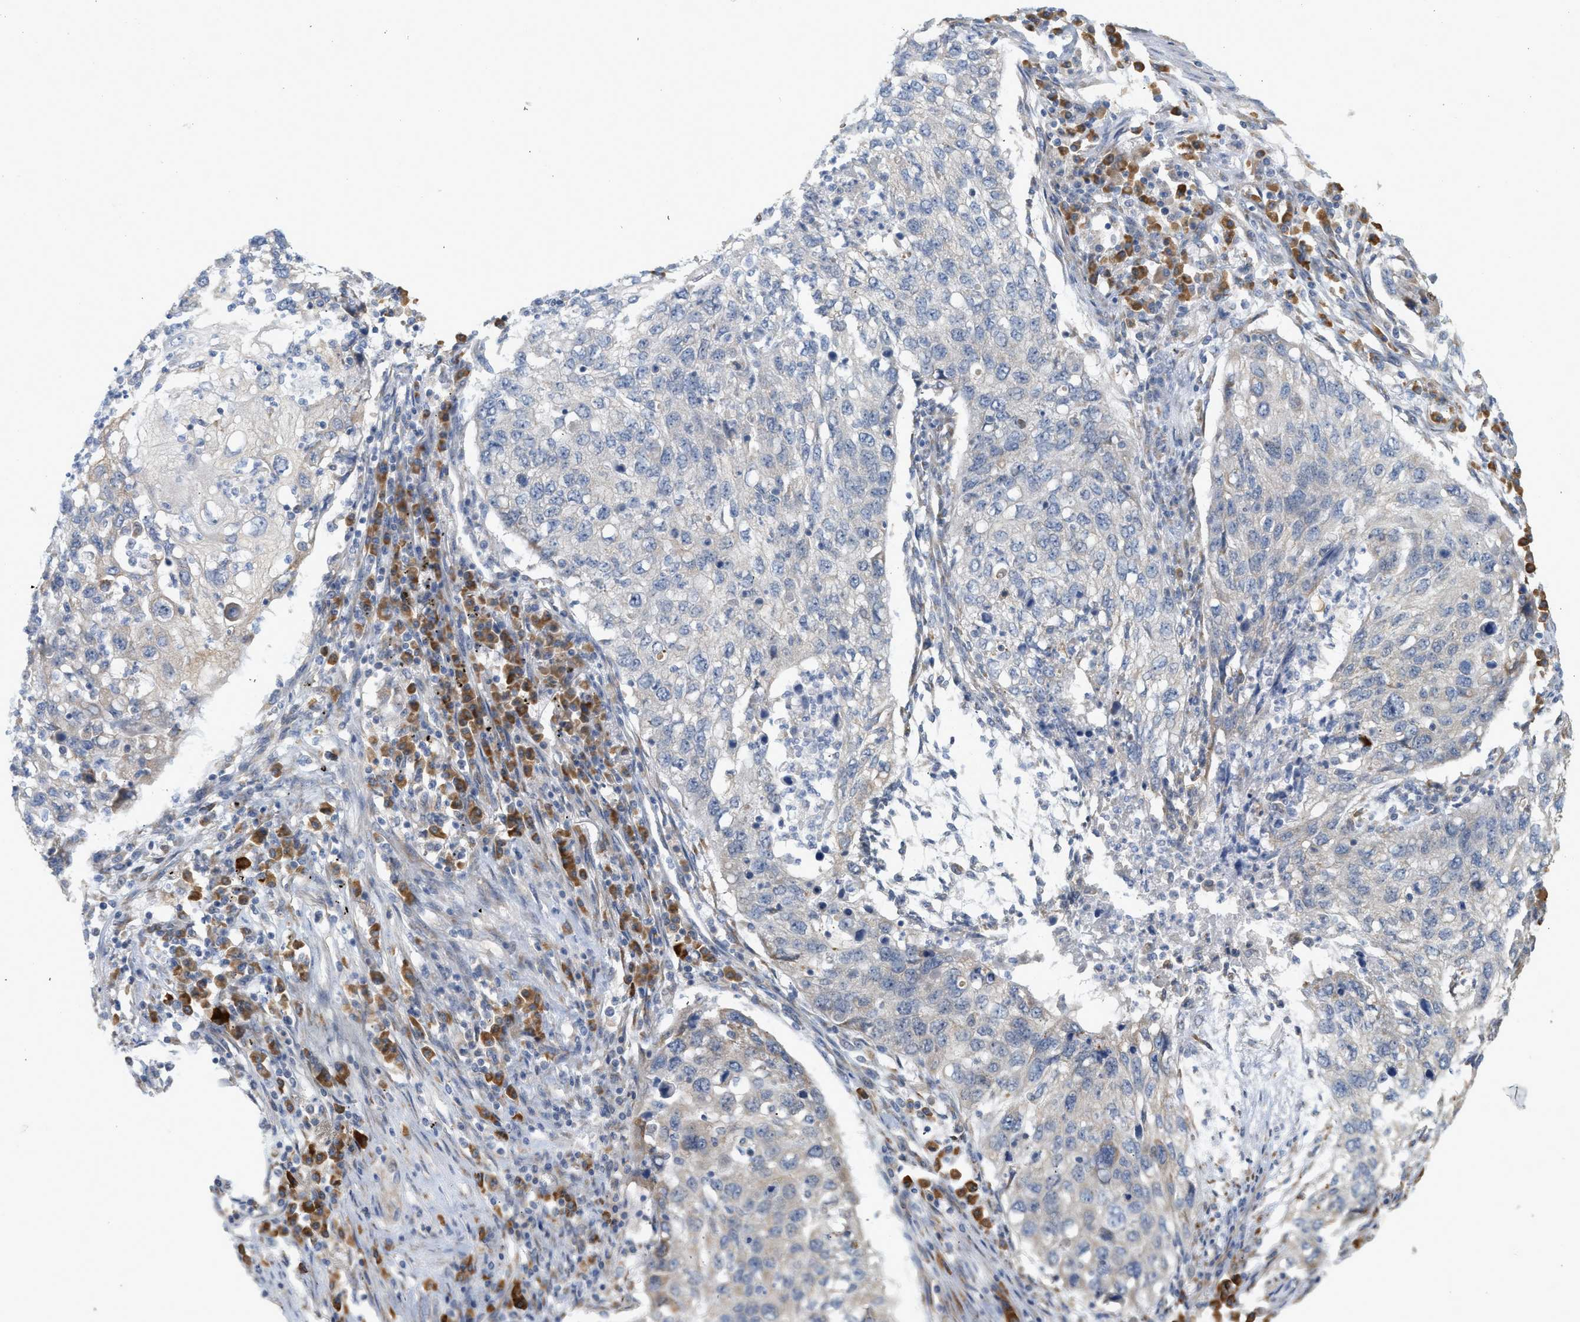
{"staining": {"intensity": "weak", "quantity": "<25%", "location": "cytoplasmic/membranous"}, "tissue": "lung cancer", "cell_type": "Tumor cells", "image_type": "cancer", "snomed": [{"axis": "morphology", "description": "Squamous cell carcinoma, NOS"}, {"axis": "topography", "description": "Lung"}], "caption": "The photomicrograph exhibits no staining of tumor cells in lung squamous cell carcinoma.", "gene": "SVOP", "patient": {"sex": "female", "age": 63}}